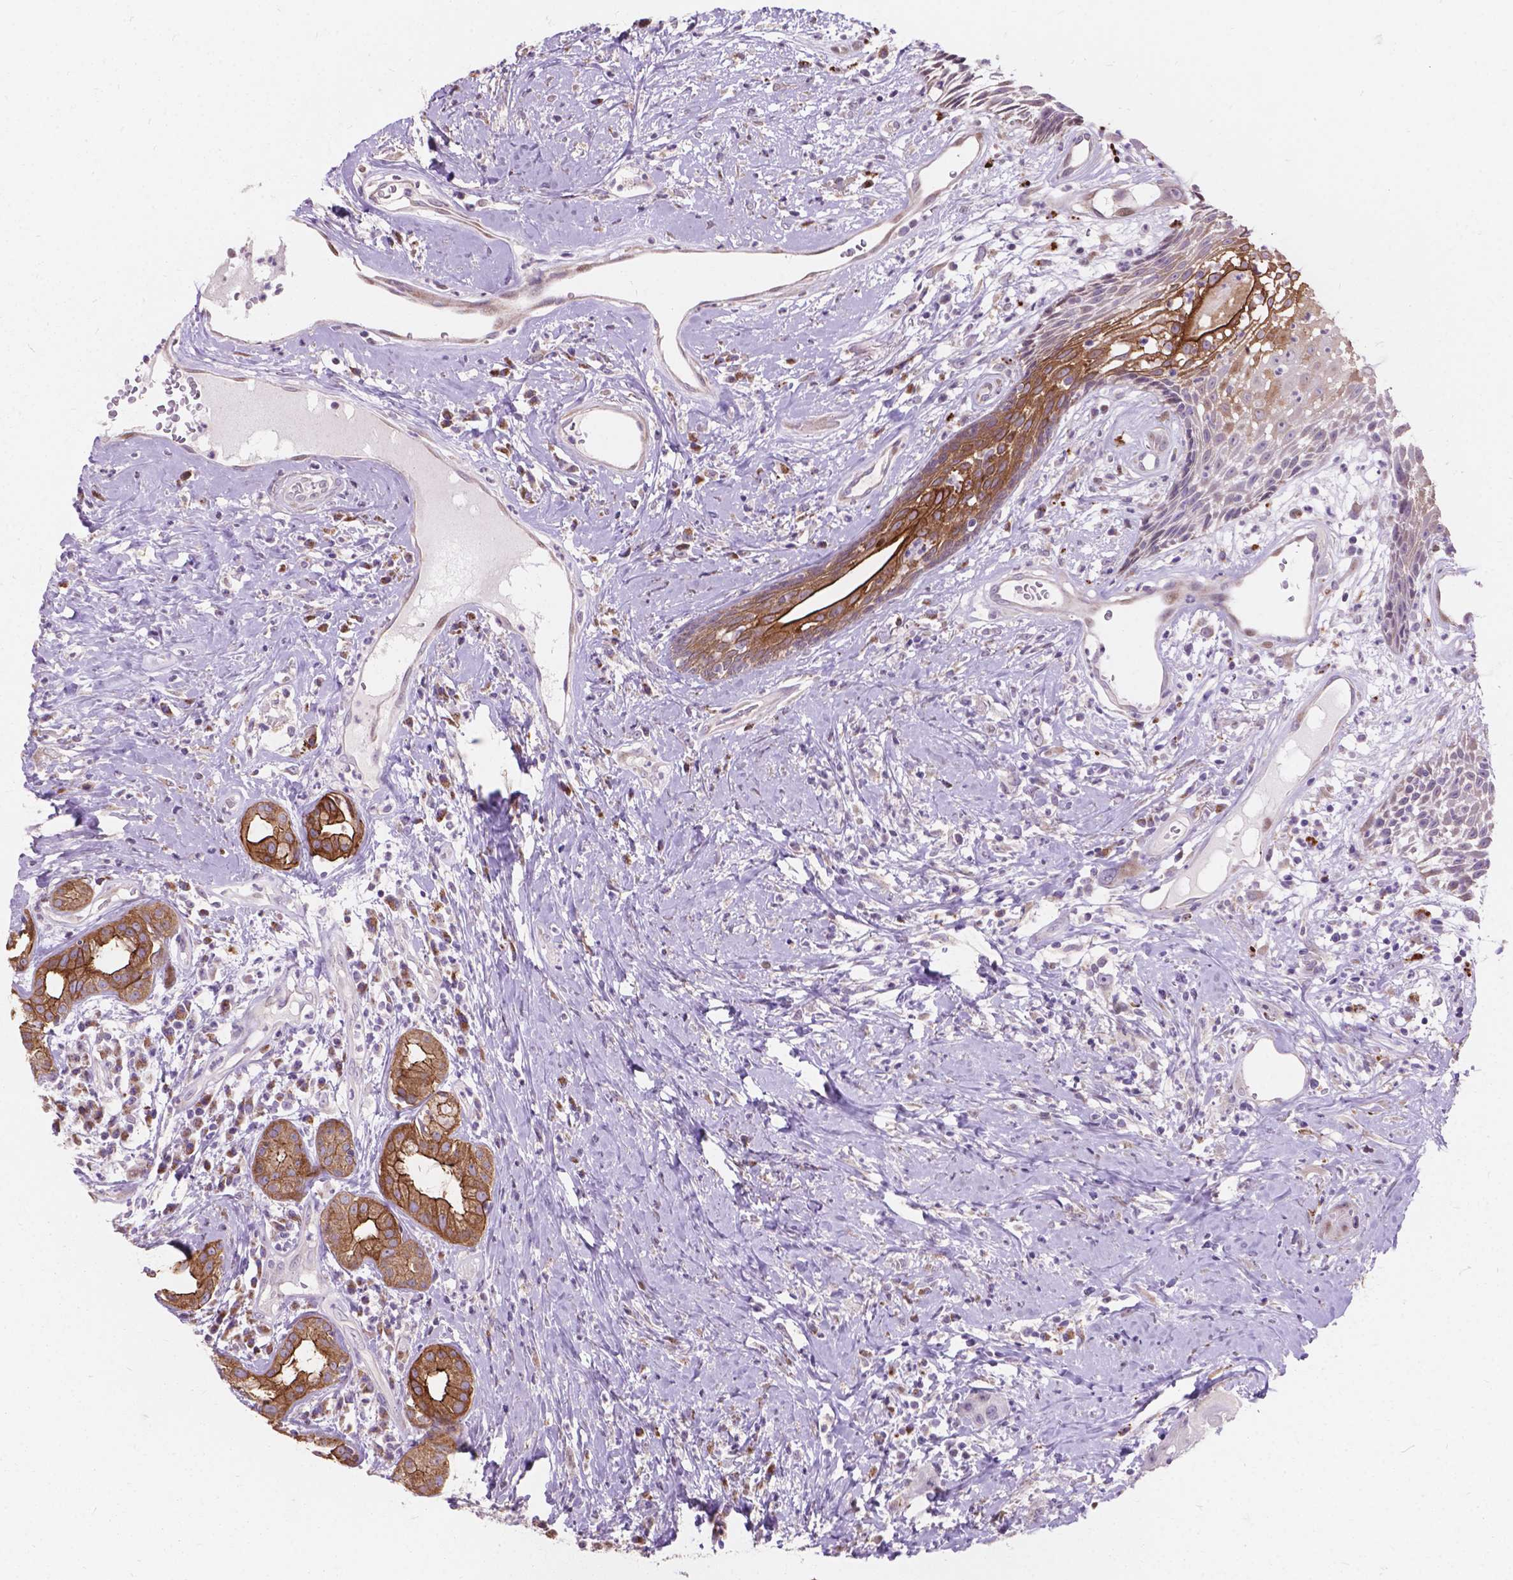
{"staining": {"intensity": "moderate", "quantity": "25%-75%", "location": "cytoplasmic/membranous"}, "tissue": "head and neck cancer", "cell_type": "Tumor cells", "image_type": "cancer", "snomed": [{"axis": "morphology", "description": "Squamous cell carcinoma, NOS"}, {"axis": "topography", "description": "Head-Neck"}], "caption": "Protein expression analysis of squamous cell carcinoma (head and neck) exhibits moderate cytoplasmic/membranous staining in approximately 25%-75% of tumor cells.", "gene": "MYH14", "patient": {"sex": "male", "age": 57}}